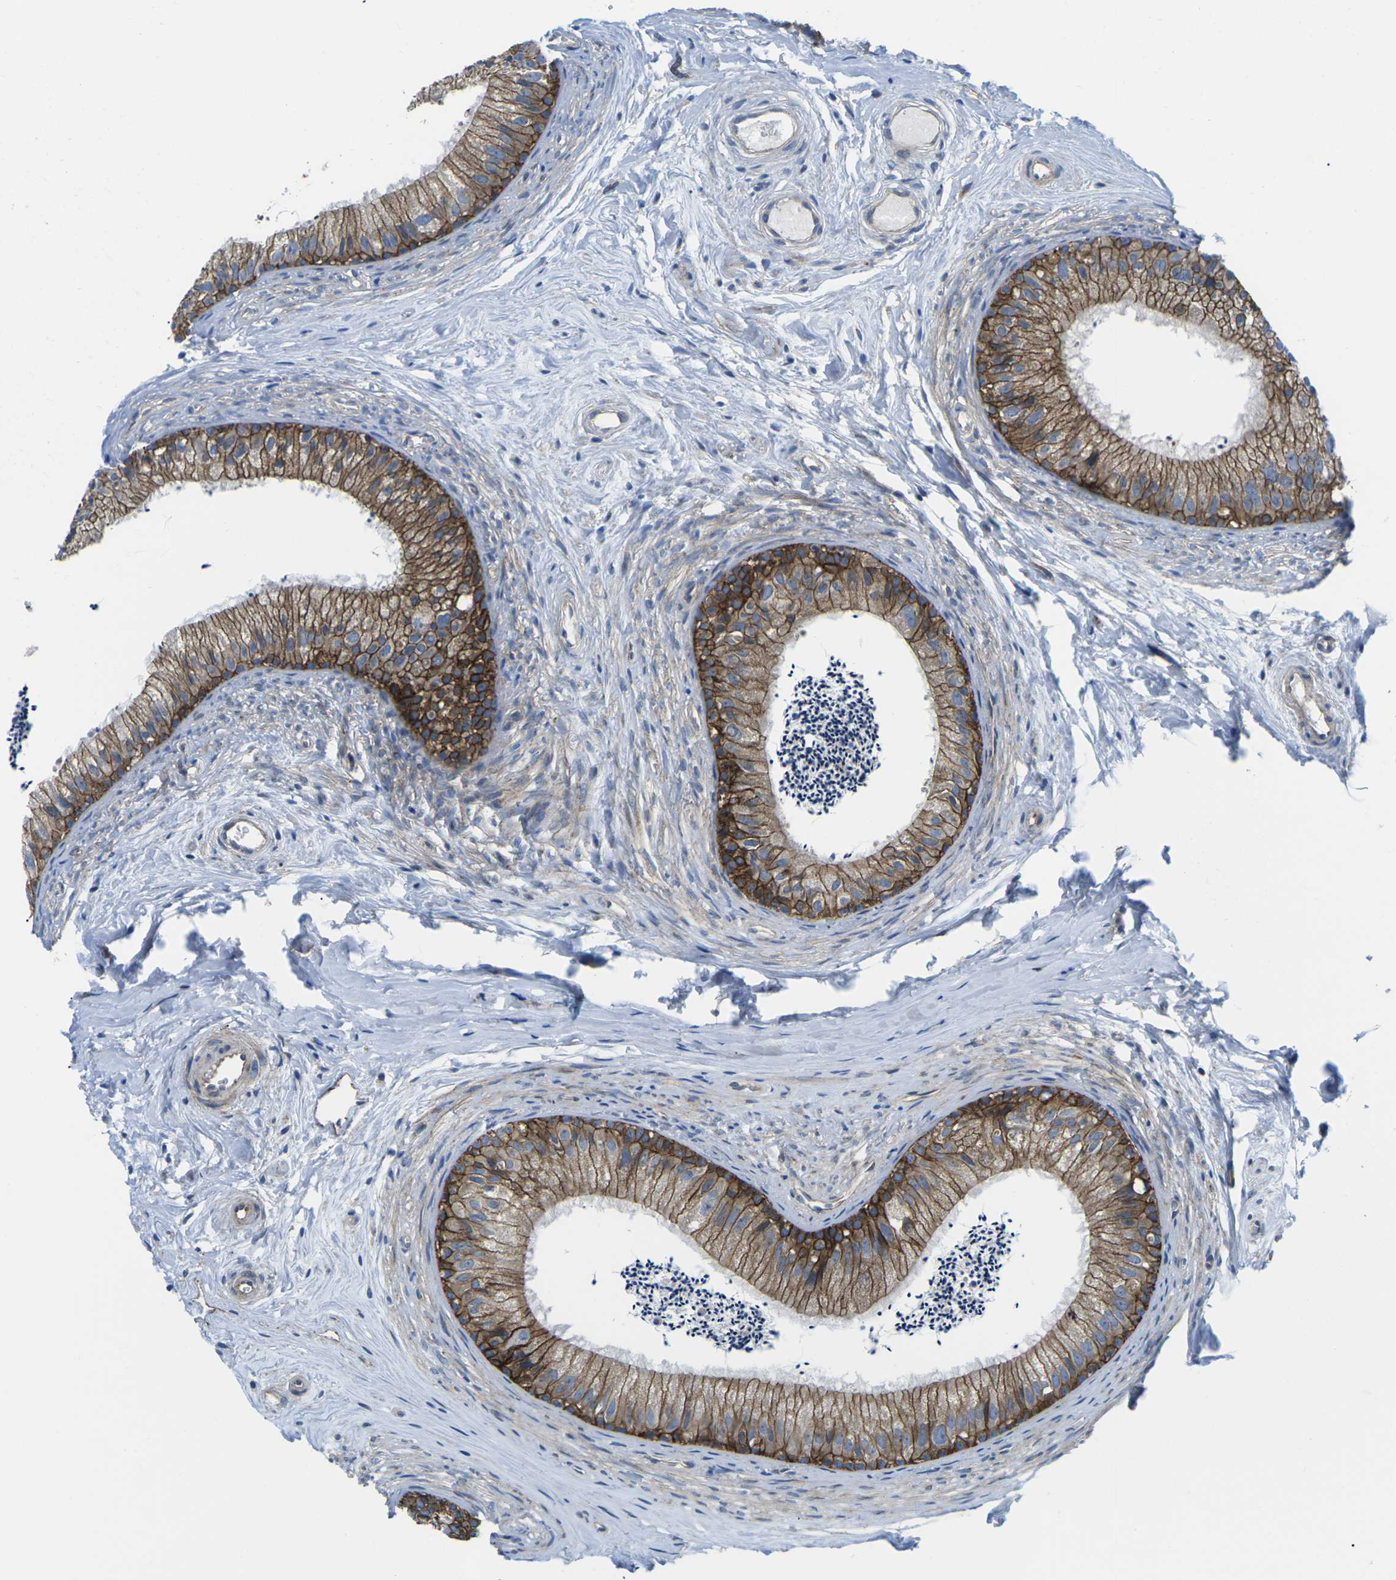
{"staining": {"intensity": "strong", "quantity": ">75%", "location": "cytoplasmic/membranous"}, "tissue": "epididymis", "cell_type": "Glandular cells", "image_type": "normal", "snomed": [{"axis": "morphology", "description": "Normal tissue, NOS"}, {"axis": "topography", "description": "Epididymis"}], "caption": "The histopathology image demonstrates a brown stain indicating the presence of a protein in the cytoplasmic/membranous of glandular cells in epididymis.", "gene": "DLG1", "patient": {"sex": "male", "age": 56}}